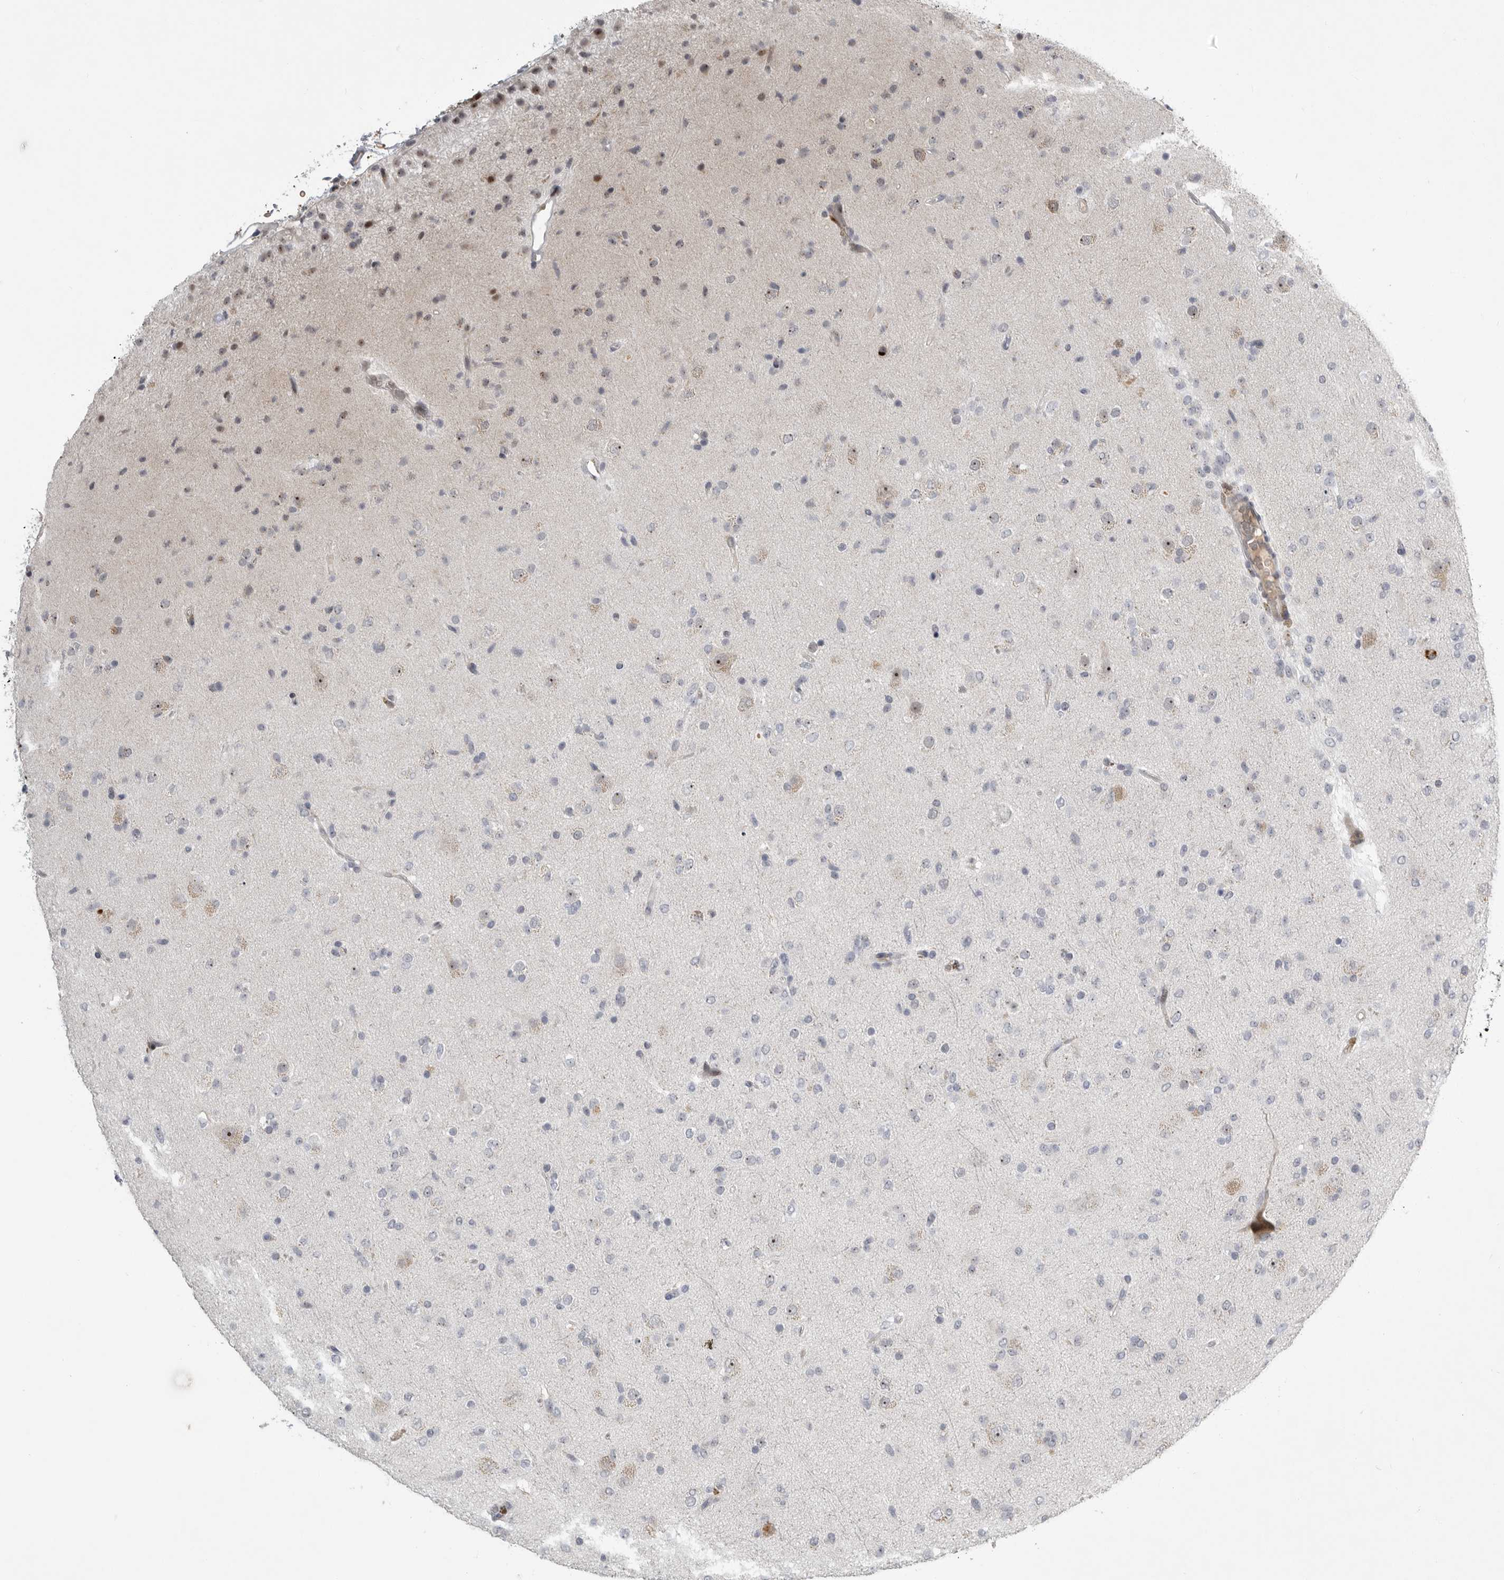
{"staining": {"intensity": "negative", "quantity": "none", "location": "none"}, "tissue": "glioma", "cell_type": "Tumor cells", "image_type": "cancer", "snomed": [{"axis": "morphology", "description": "Glioma, malignant, Low grade"}, {"axis": "topography", "description": "Brain"}], "caption": "Immunohistochemistry micrograph of neoplastic tissue: malignant glioma (low-grade) stained with DAB demonstrates no significant protein positivity in tumor cells.", "gene": "PCMTD1", "patient": {"sex": "male", "age": 65}}